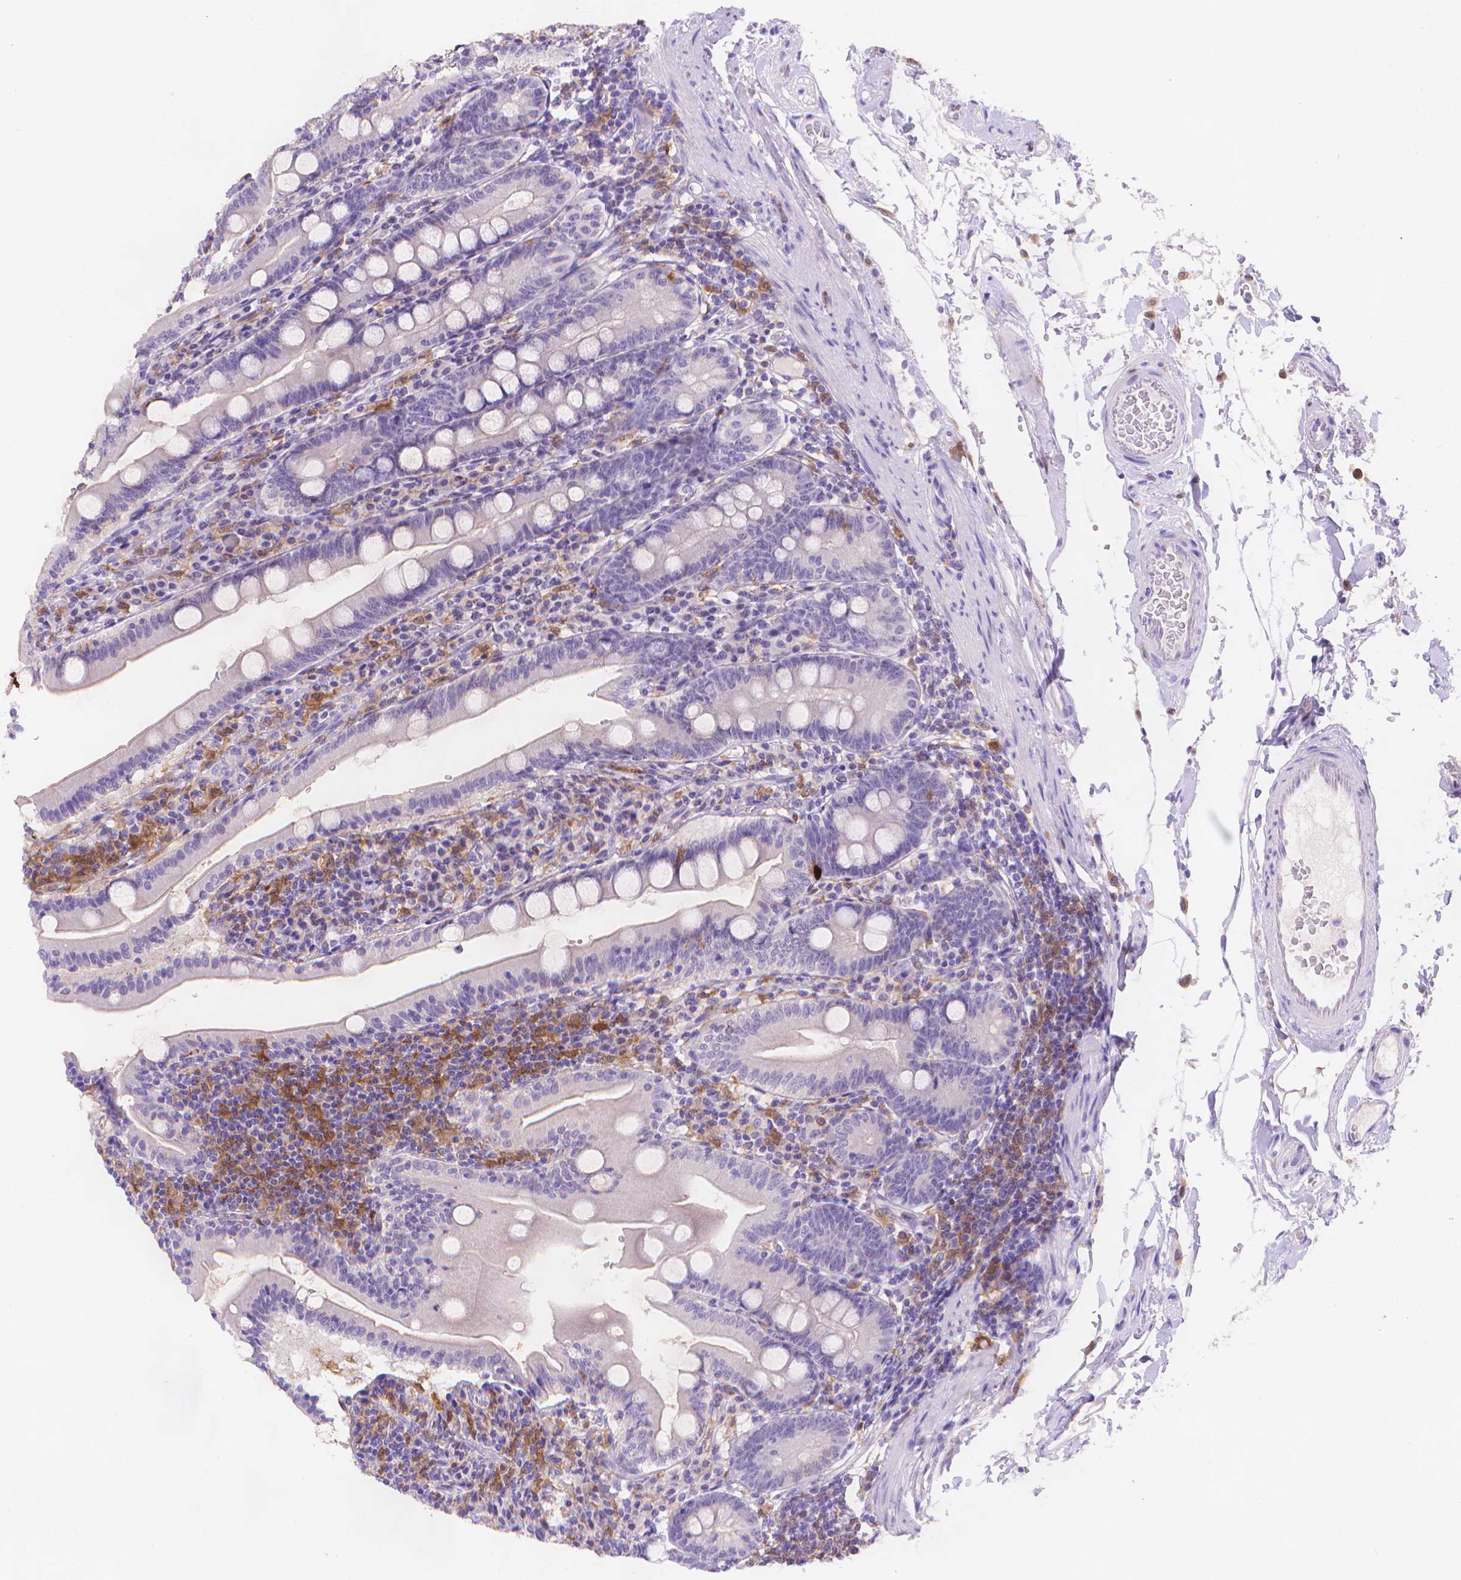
{"staining": {"intensity": "negative", "quantity": "none", "location": "none"}, "tissue": "duodenum", "cell_type": "Glandular cells", "image_type": "normal", "snomed": [{"axis": "morphology", "description": "Normal tissue, NOS"}, {"axis": "topography", "description": "Duodenum"}], "caption": "Immunohistochemistry (IHC) of unremarkable duodenum reveals no expression in glandular cells. (DAB (3,3'-diaminobenzidine) immunohistochemistry visualized using brightfield microscopy, high magnification).", "gene": "FGD2", "patient": {"sex": "female", "age": 67}}